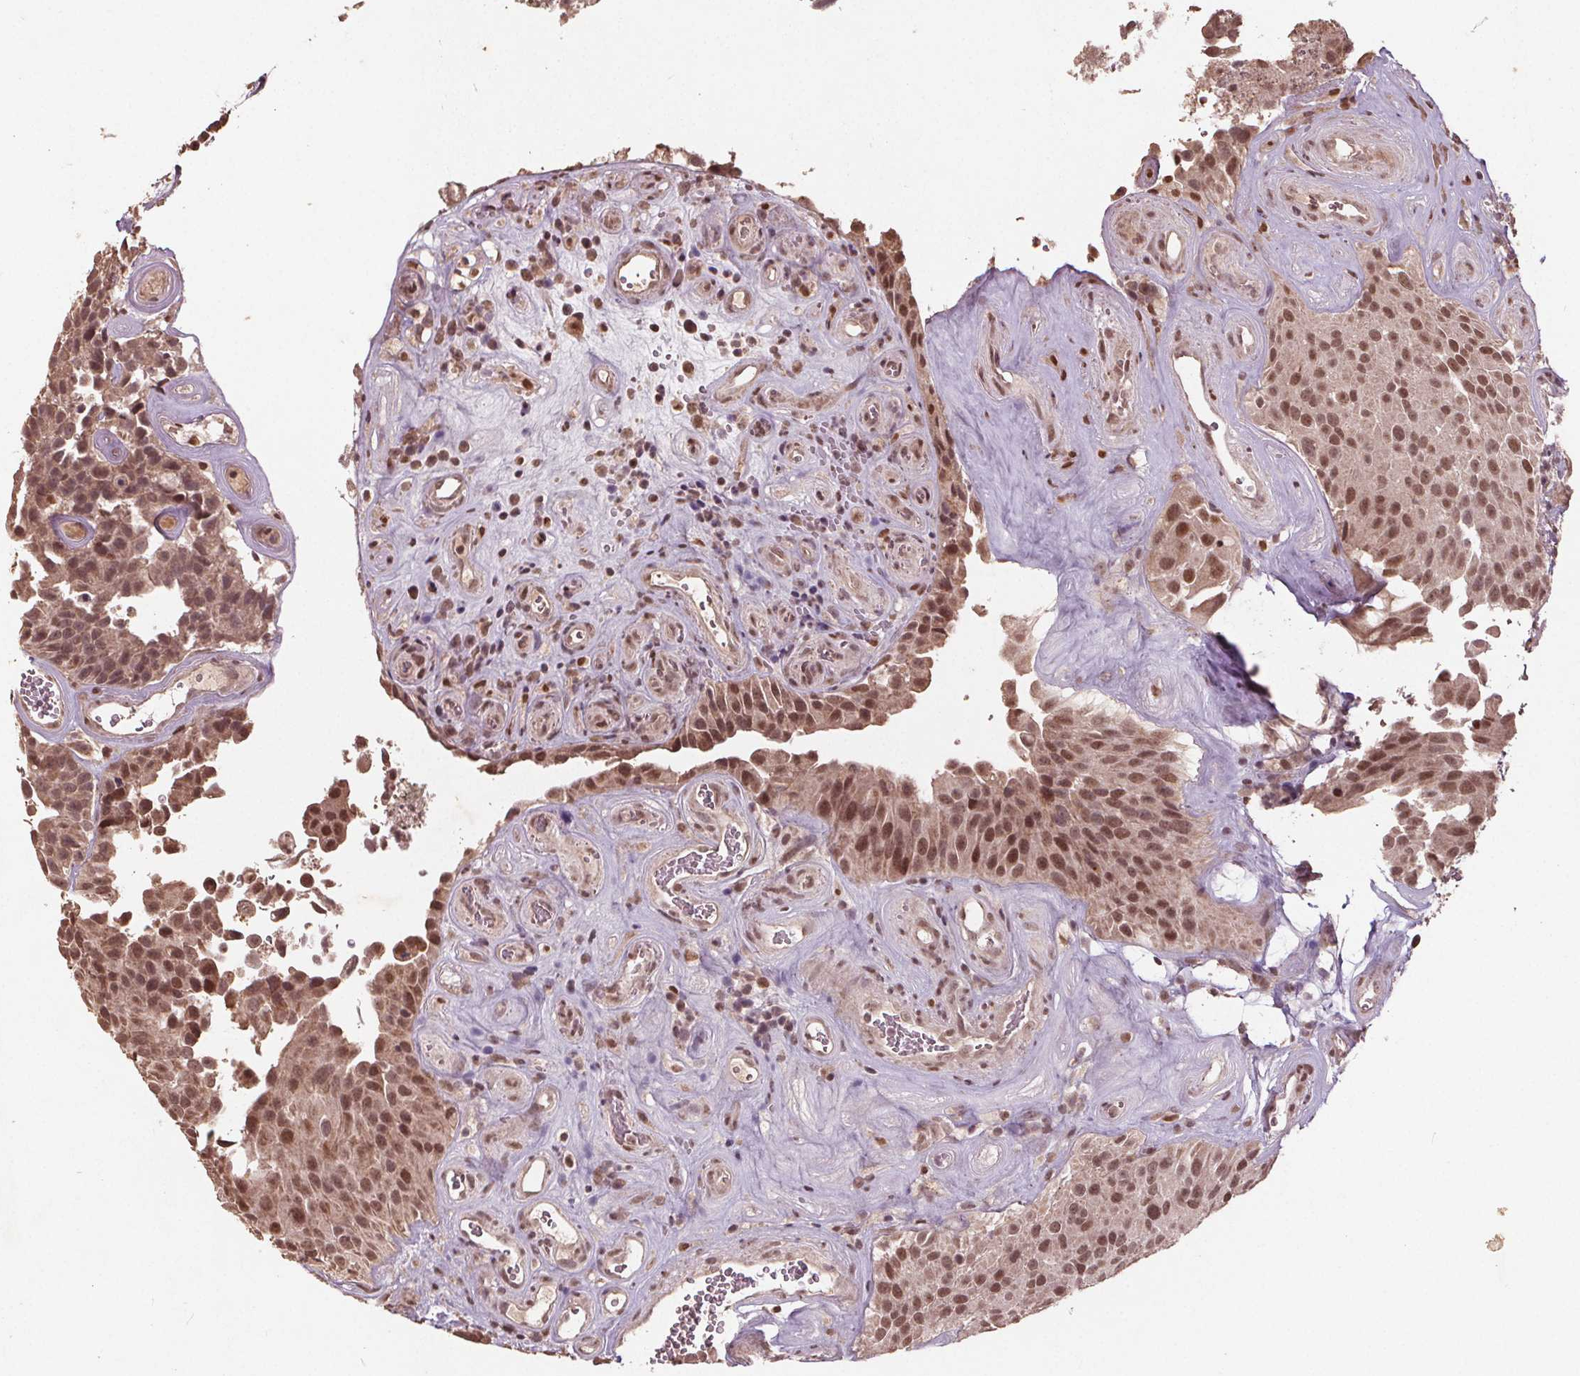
{"staining": {"intensity": "moderate", "quantity": ">75%", "location": "nuclear"}, "tissue": "urothelial cancer", "cell_type": "Tumor cells", "image_type": "cancer", "snomed": [{"axis": "morphology", "description": "Urothelial carcinoma, Low grade"}, {"axis": "topography", "description": "Urinary bladder"}], "caption": "IHC of human urothelial cancer demonstrates medium levels of moderate nuclear staining in approximately >75% of tumor cells.", "gene": "DNMT3B", "patient": {"sex": "male", "age": 76}}